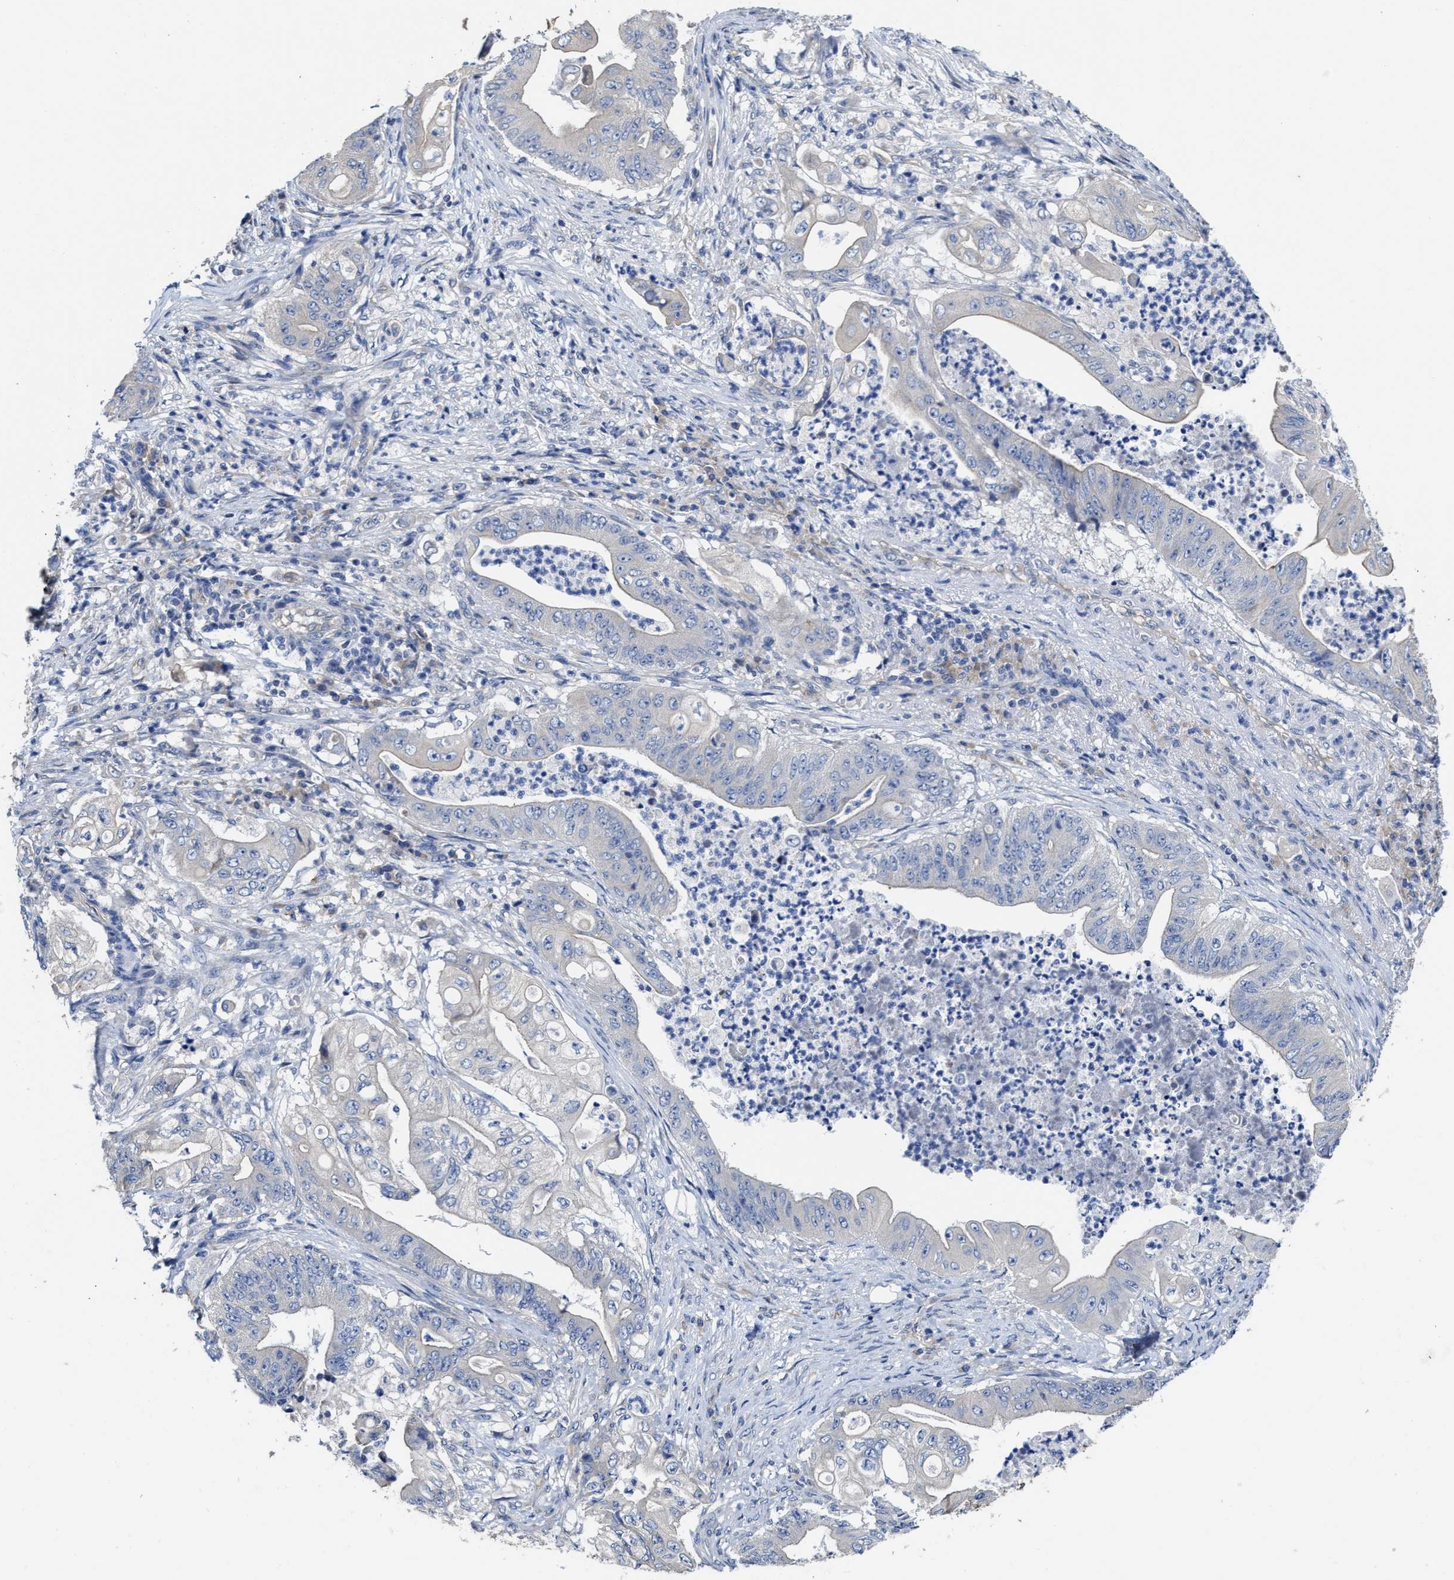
{"staining": {"intensity": "weak", "quantity": "<25%", "location": "cytoplasmic/membranous"}, "tissue": "stomach cancer", "cell_type": "Tumor cells", "image_type": "cancer", "snomed": [{"axis": "morphology", "description": "Adenocarcinoma, NOS"}, {"axis": "topography", "description": "Stomach"}], "caption": "DAB immunohistochemical staining of human stomach cancer demonstrates no significant expression in tumor cells. Brightfield microscopy of immunohistochemistry stained with DAB (3,3'-diaminobenzidine) (brown) and hematoxylin (blue), captured at high magnification.", "gene": "TRAF6", "patient": {"sex": "female", "age": 73}}